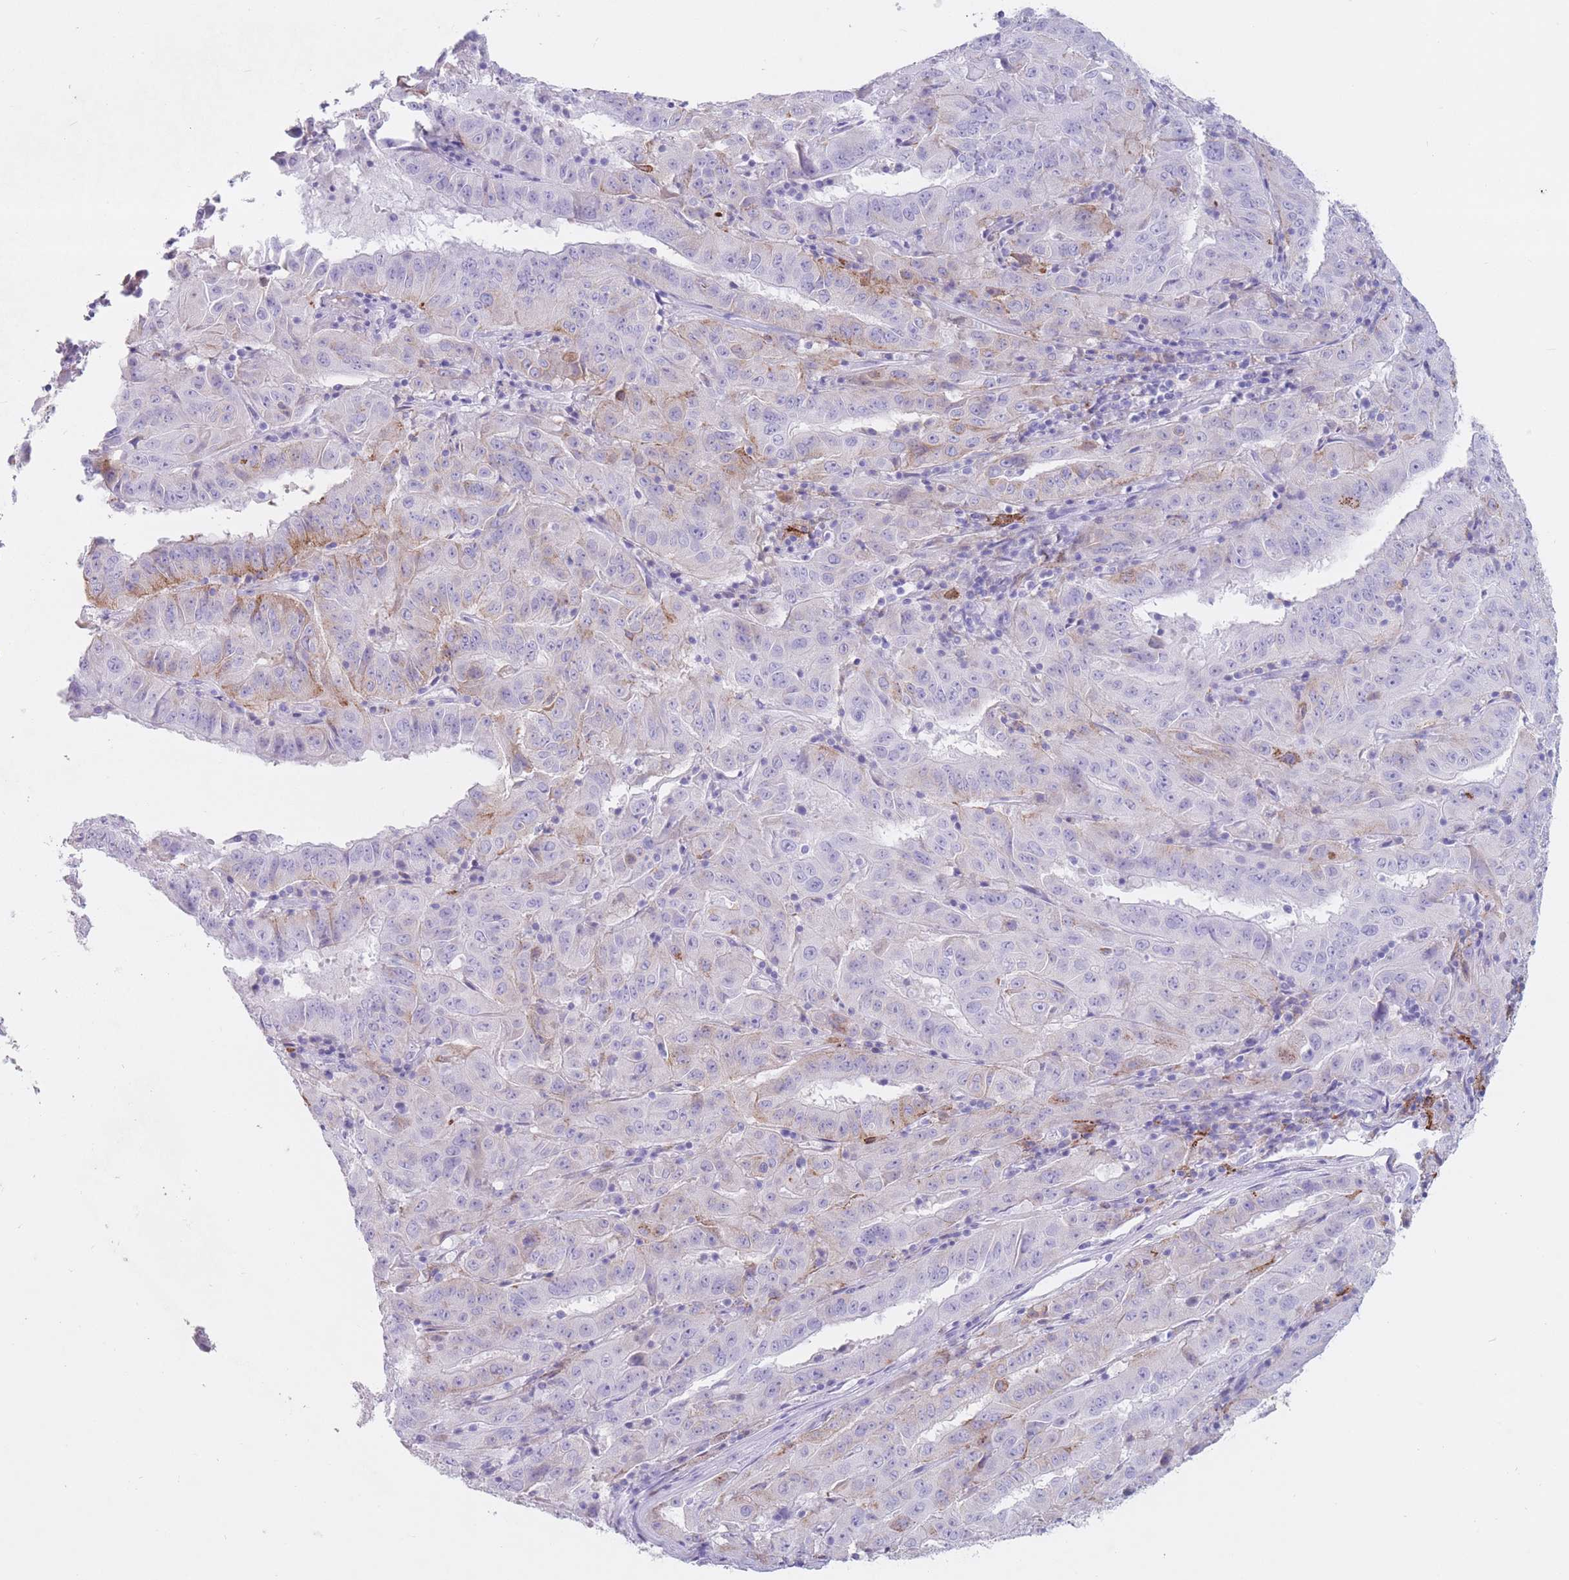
{"staining": {"intensity": "moderate", "quantity": "<25%", "location": "cytoplasmic/membranous"}, "tissue": "pancreatic cancer", "cell_type": "Tumor cells", "image_type": "cancer", "snomed": [{"axis": "morphology", "description": "Adenocarcinoma, NOS"}, {"axis": "topography", "description": "Pancreas"}], "caption": "IHC photomicrograph of pancreatic cancer (adenocarcinoma) stained for a protein (brown), which demonstrates low levels of moderate cytoplasmic/membranous positivity in approximately <25% of tumor cells.", "gene": "ST3GAL5", "patient": {"sex": "male", "age": 63}}